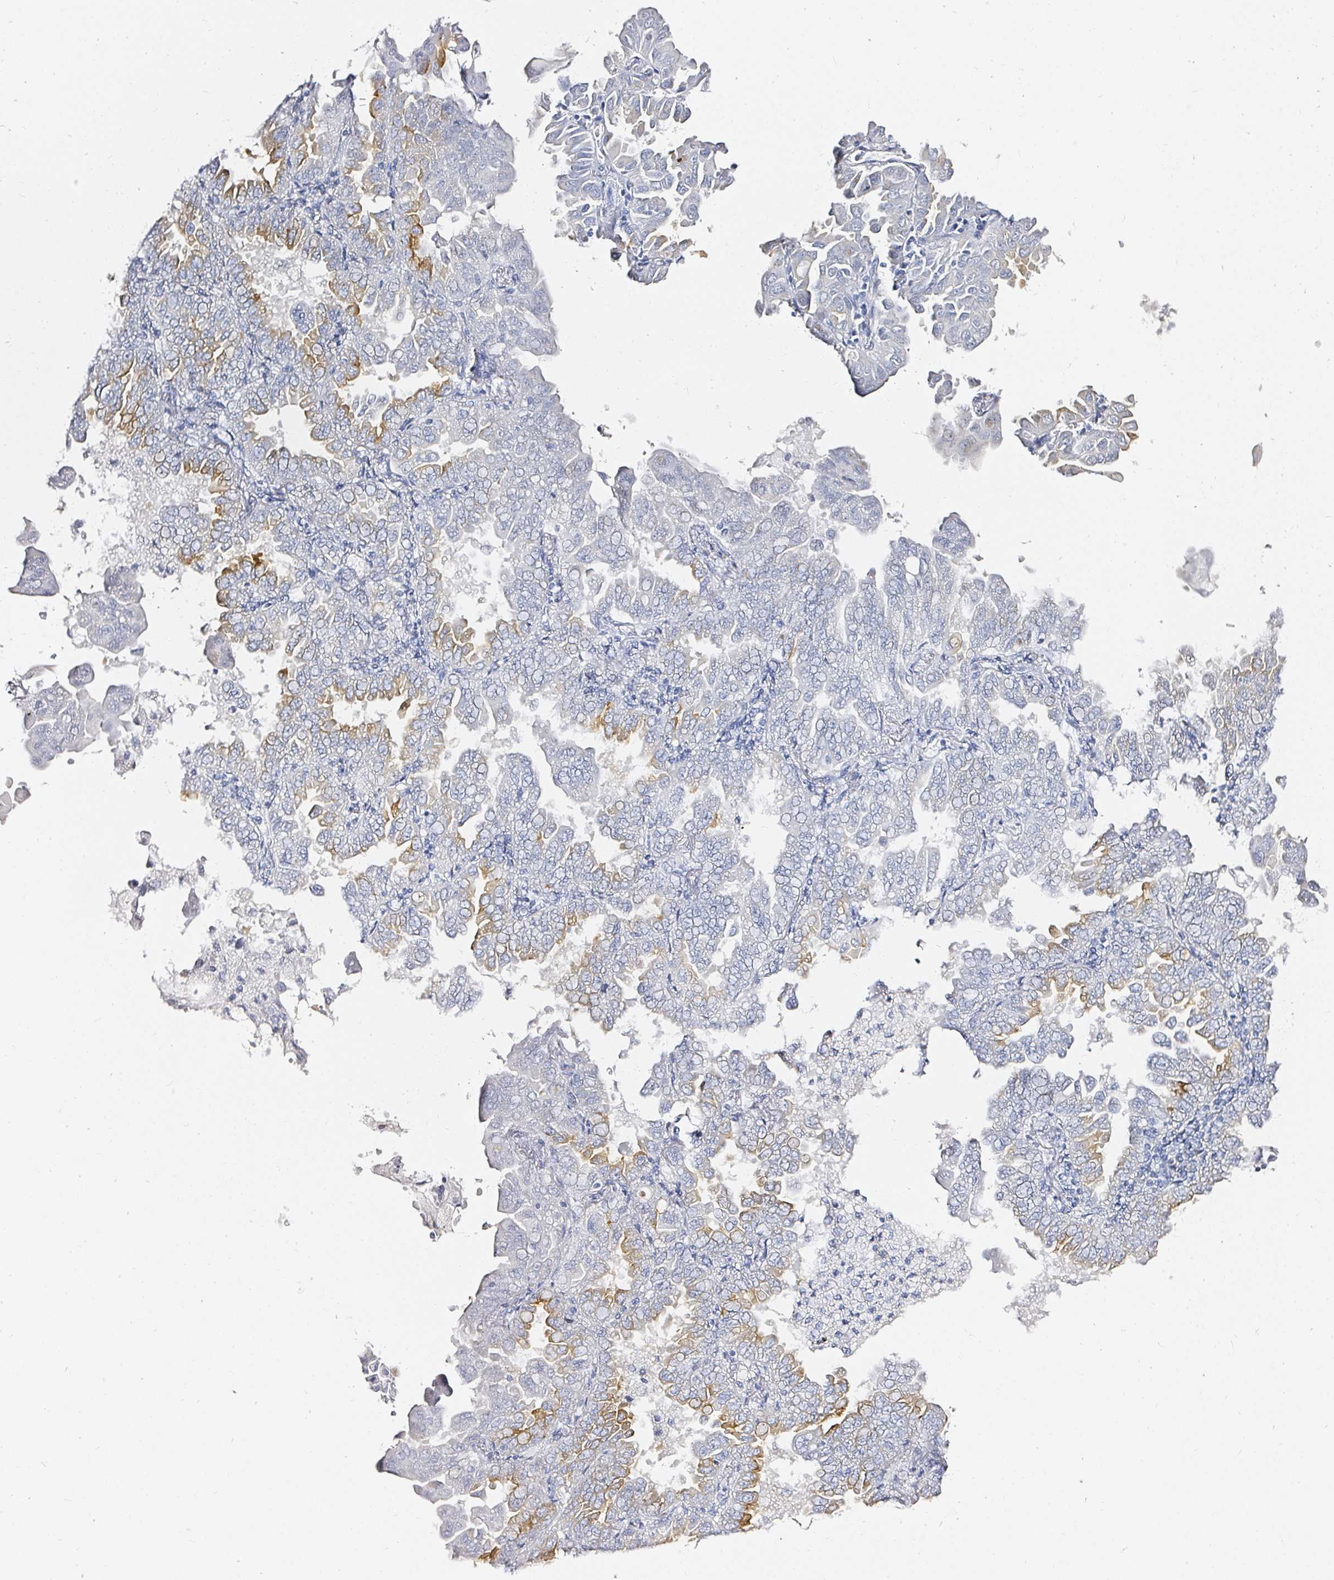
{"staining": {"intensity": "moderate", "quantity": "<25%", "location": "cytoplasmic/membranous"}, "tissue": "lung cancer", "cell_type": "Tumor cells", "image_type": "cancer", "snomed": [{"axis": "morphology", "description": "Adenocarcinoma, NOS"}, {"axis": "topography", "description": "Lung"}], "caption": "DAB (3,3'-diaminobenzidine) immunohistochemical staining of lung adenocarcinoma reveals moderate cytoplasmic/membranous protein staining in about <25% of tumor cells. The staining was performed using DAB to visualize the protein expression in brown, while the nuclei were stained in blue with hematoxylin (Magnification: 20x).", "gene": "ACAN", "patient": {"sex": "male", "age": 64}}